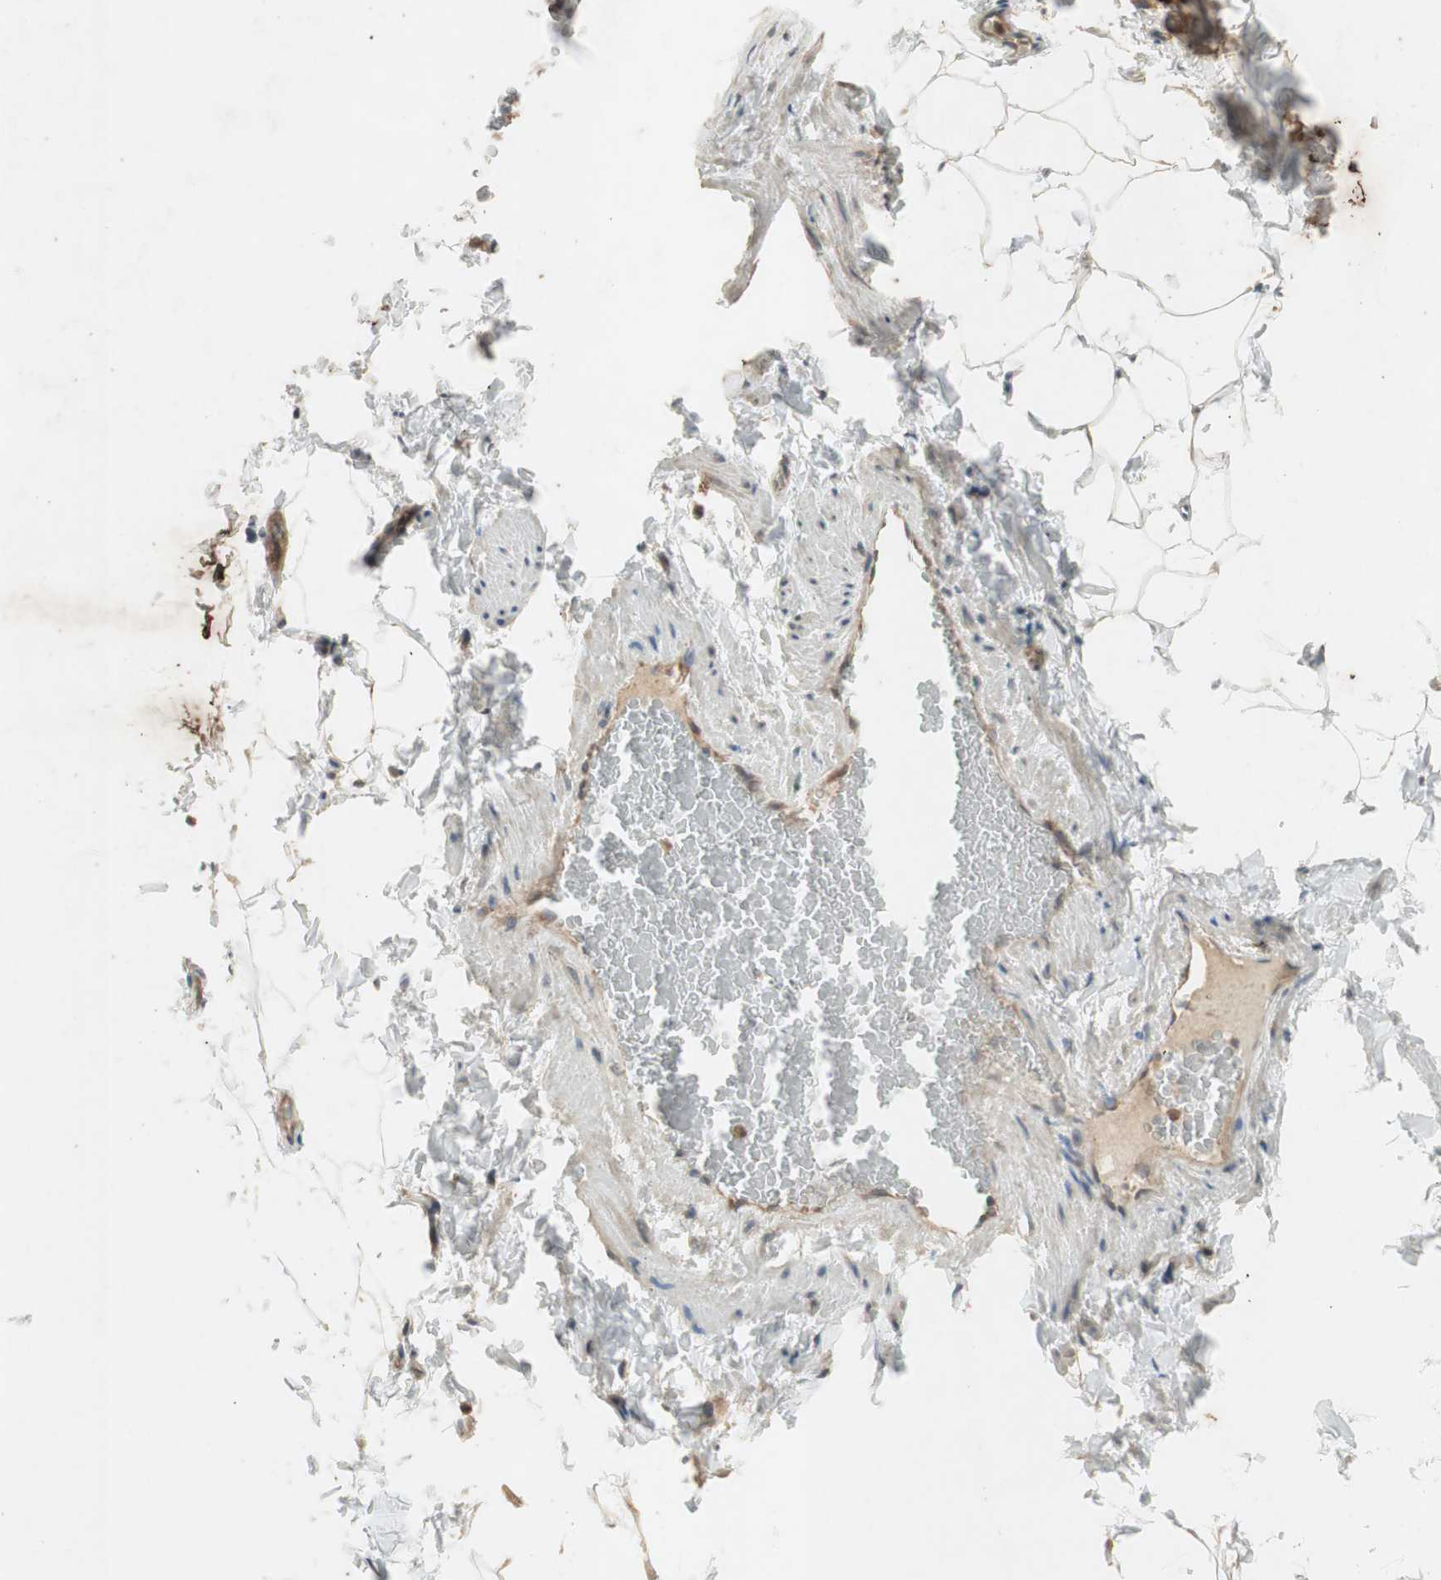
{"staining": {"intensity": "negative", "quantity": "none", "location": "none"}, "tissue": "adipose tissue", "cell_type": "Adipocytes", "image_type": "normal", "snomed": [{"axis": "morphology", "description": "Normal tissue, NOS"}, {"axis": "topography", "description": "Vascular tissue"}], "caption": "IHC histopathology image of unremarkable adipose tissue stained for a protein (brown), which shows no positivity in adipocytes. (Brightfield microscopy of DAB immunohistochemistry at high magnification).", "gene": "EPHA8", "patient": {"sex": "male", "age": 41}}